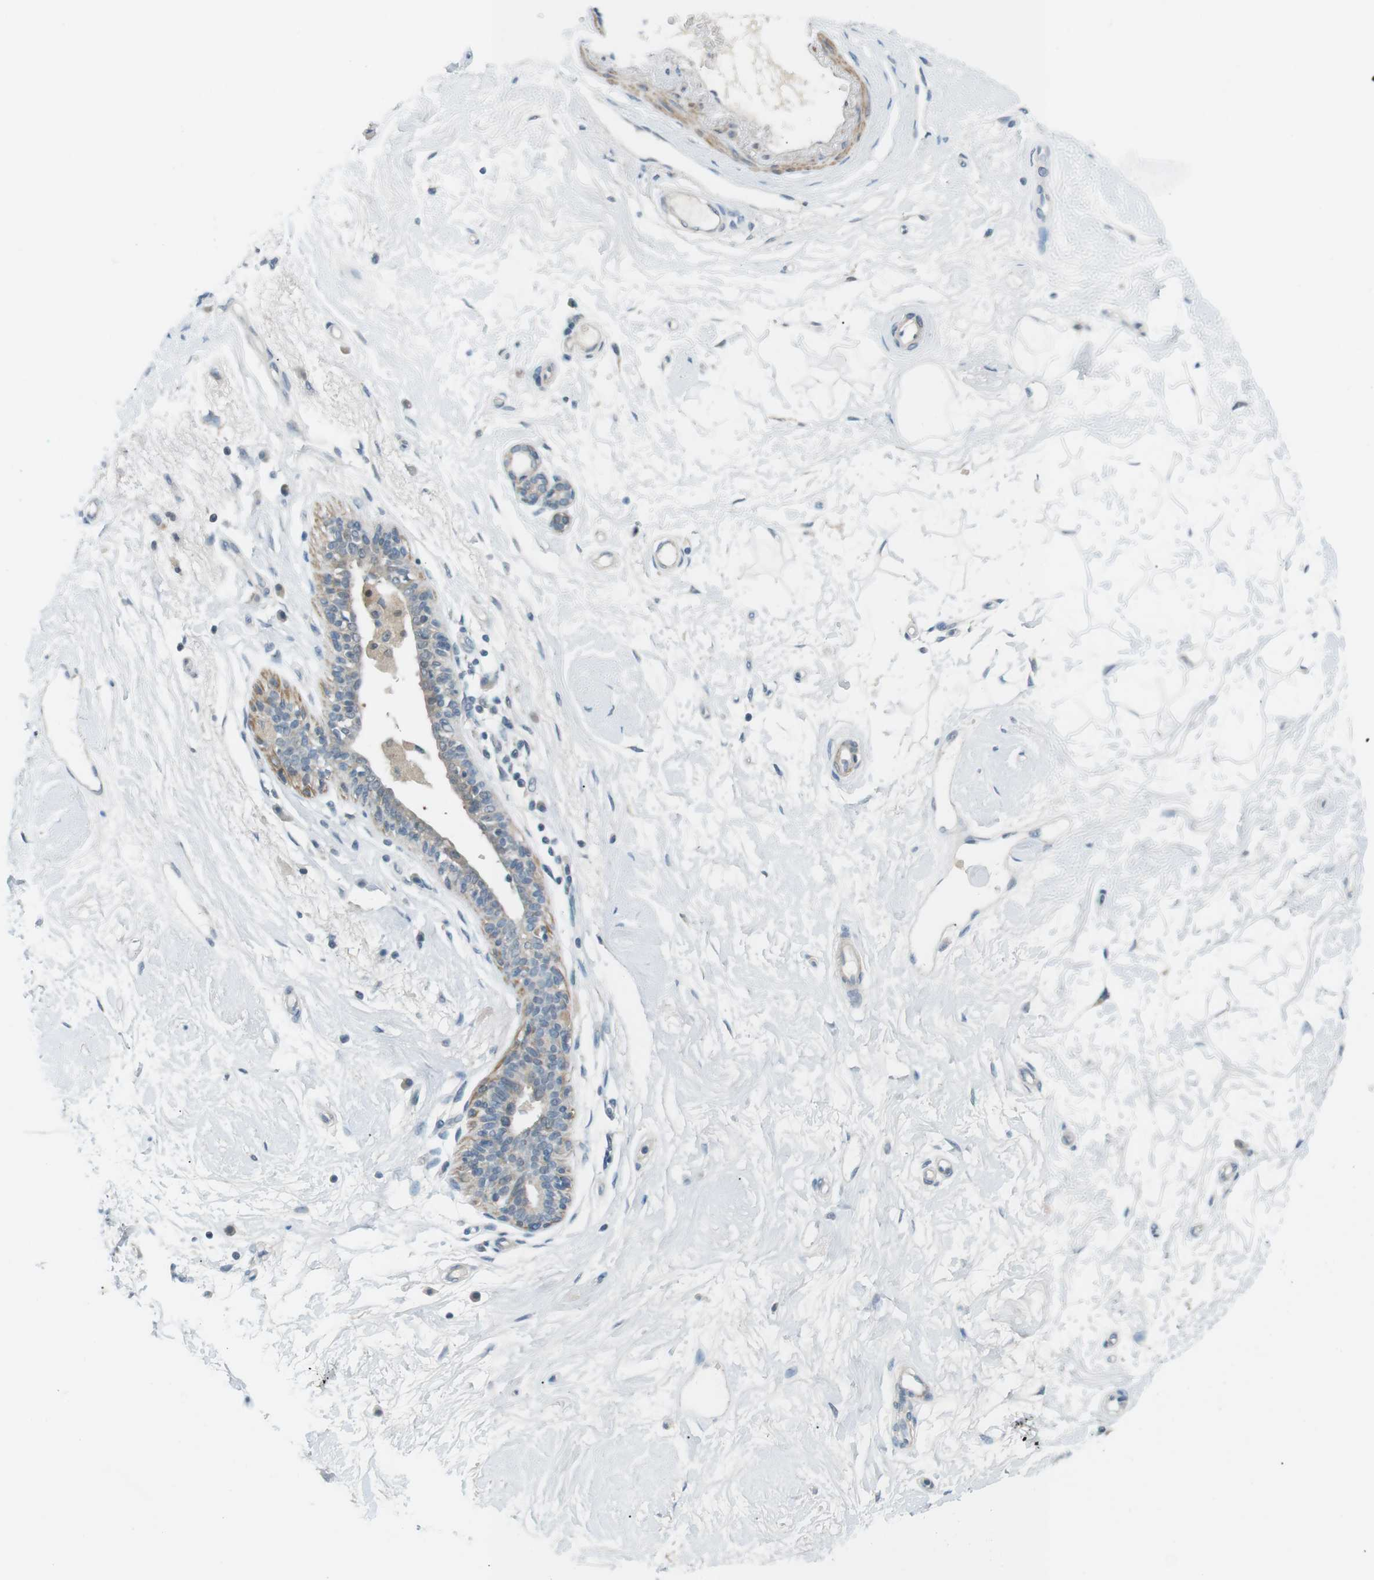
{"staining": {"intensity": "negative", "quantity": "none", "location": "none"}, "tissue": "breast", "cell_type": "Adipocytes", "image_type": "normal", "snomed": [{"axis": "morphology", "description": "Normal tissue, NOS"}, {"axis": "morphology", "description": "Lobular carcinoma"}, {"axis": "topography", "description": "Breast"}], "caption": "This is an immunohistochemistry (IHC) photomicrograph of normal breast. There is no expression in adipocytes.", "gene": "RTN3", "patient": {"sex": "female", "age": 59}}